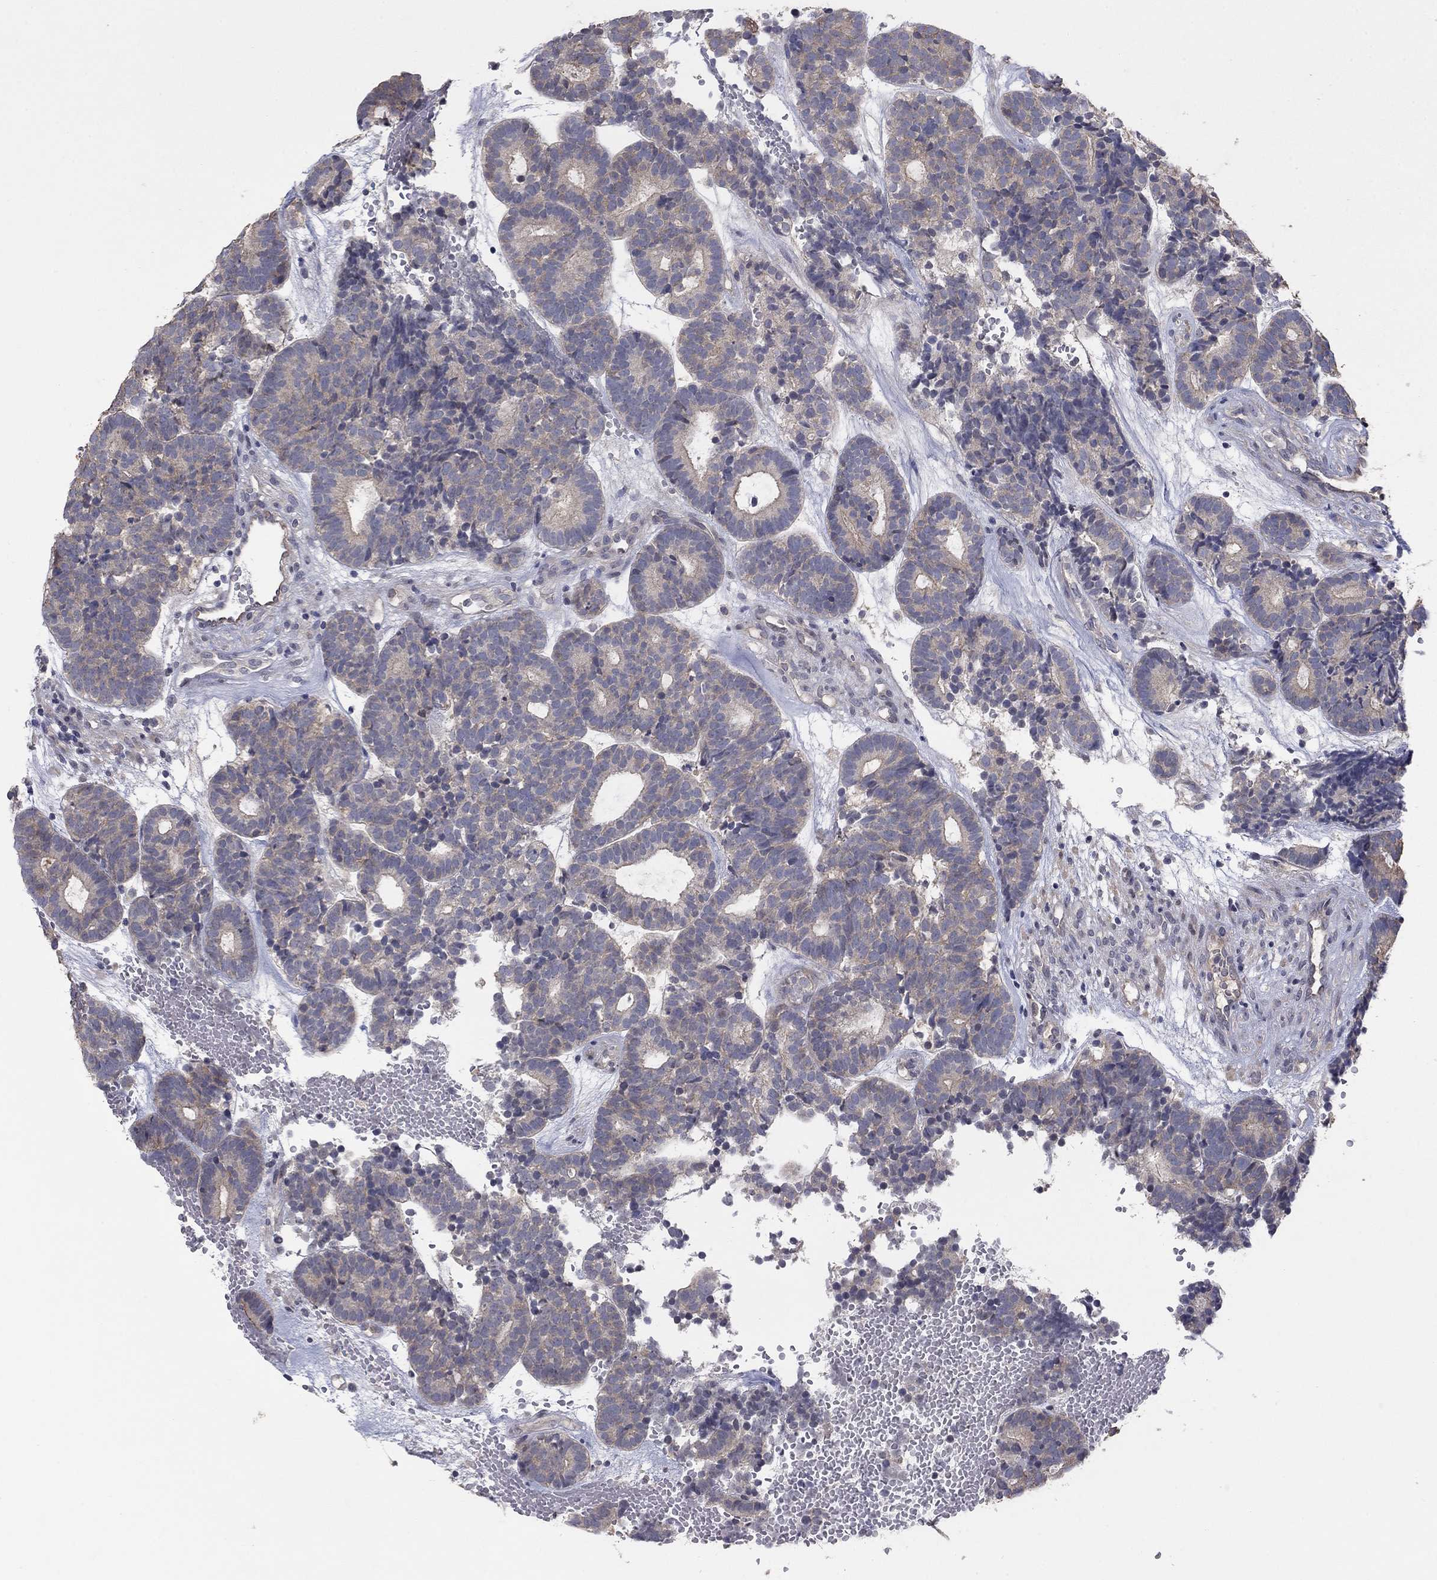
{"staining": {"intensity": "weak", "quantity": "25%-75%", "location": "cytoplasmic/membranous"}, "tissue": "head and neck cancer", "cell_type": "Tumor cells", "image_type": "cancer", "snomed": [{"axis": "morphology", "description": "Adenocarcinoma, NOS"}, {"axis": "topography", "description": "Head-Neck"}], "caption": "This is a micrograph of IHC staining of head and neck adenocarcinoma, which shows weak staining in the cytoplasmic/membranous of tumor cells.", "gene": "AMN1", "patient": {"sex": "female", "age": 81}}